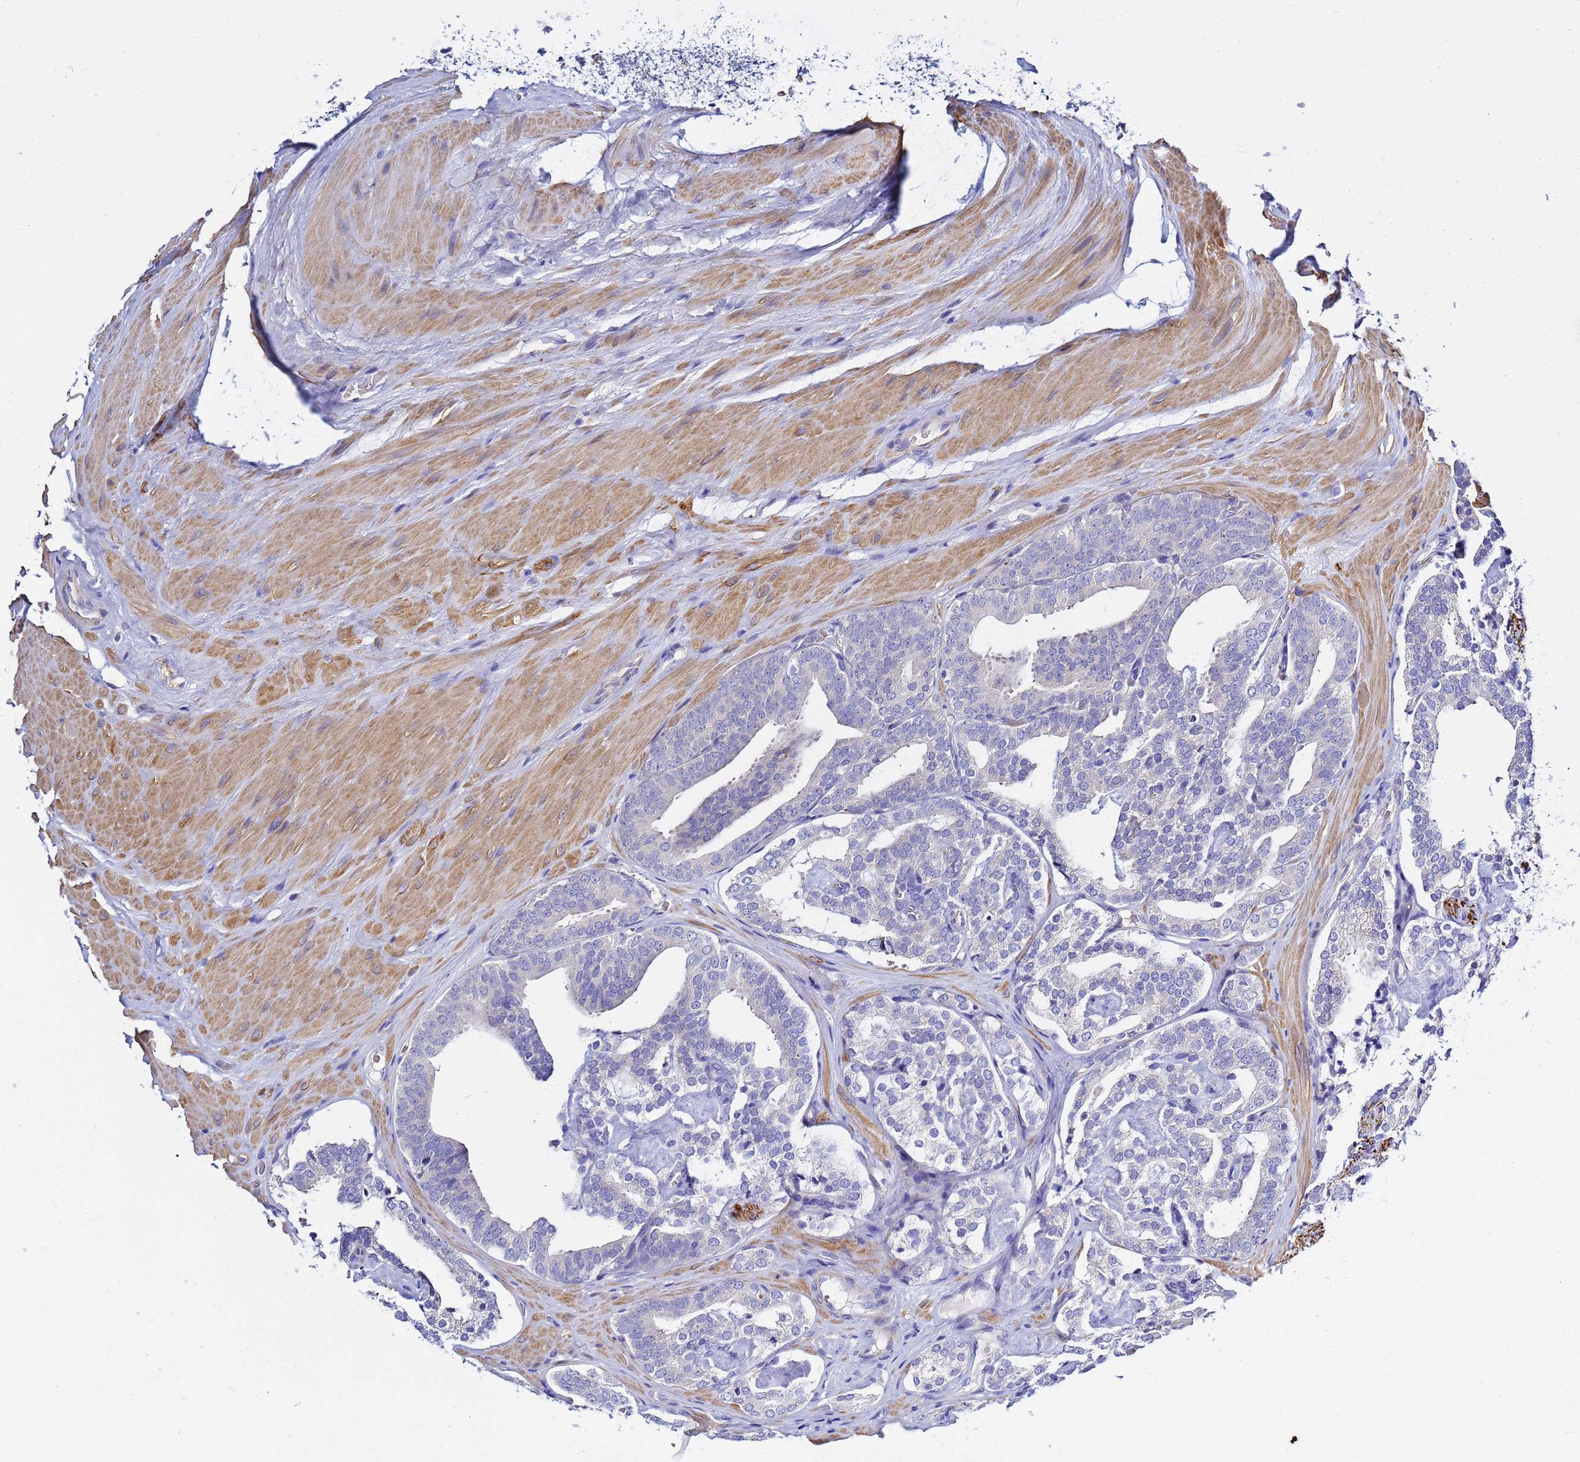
{"staining": {"intensity": "negative", "quantity": "none", "location": "none"}, "tissue": "prostate cancer", "cell_type": "Tumor cells", "image_type": "cancer", "snomed": [{"axis": "morphology", "description": "Adenocarcinoma, High grade"}, {"axis": "topography", "description": "Prostate"}], "caption": "Prostate cancer (high-grade adenocarcinoma) was stained to show a protein in brown. There is no significant expression in tumor cells. (DAB (3,3'-diaminobenzidine) immunohistochemistry (IHC), high magnification).", "gene": "USP18", "patient": {"sex": "male", "age": 63}}